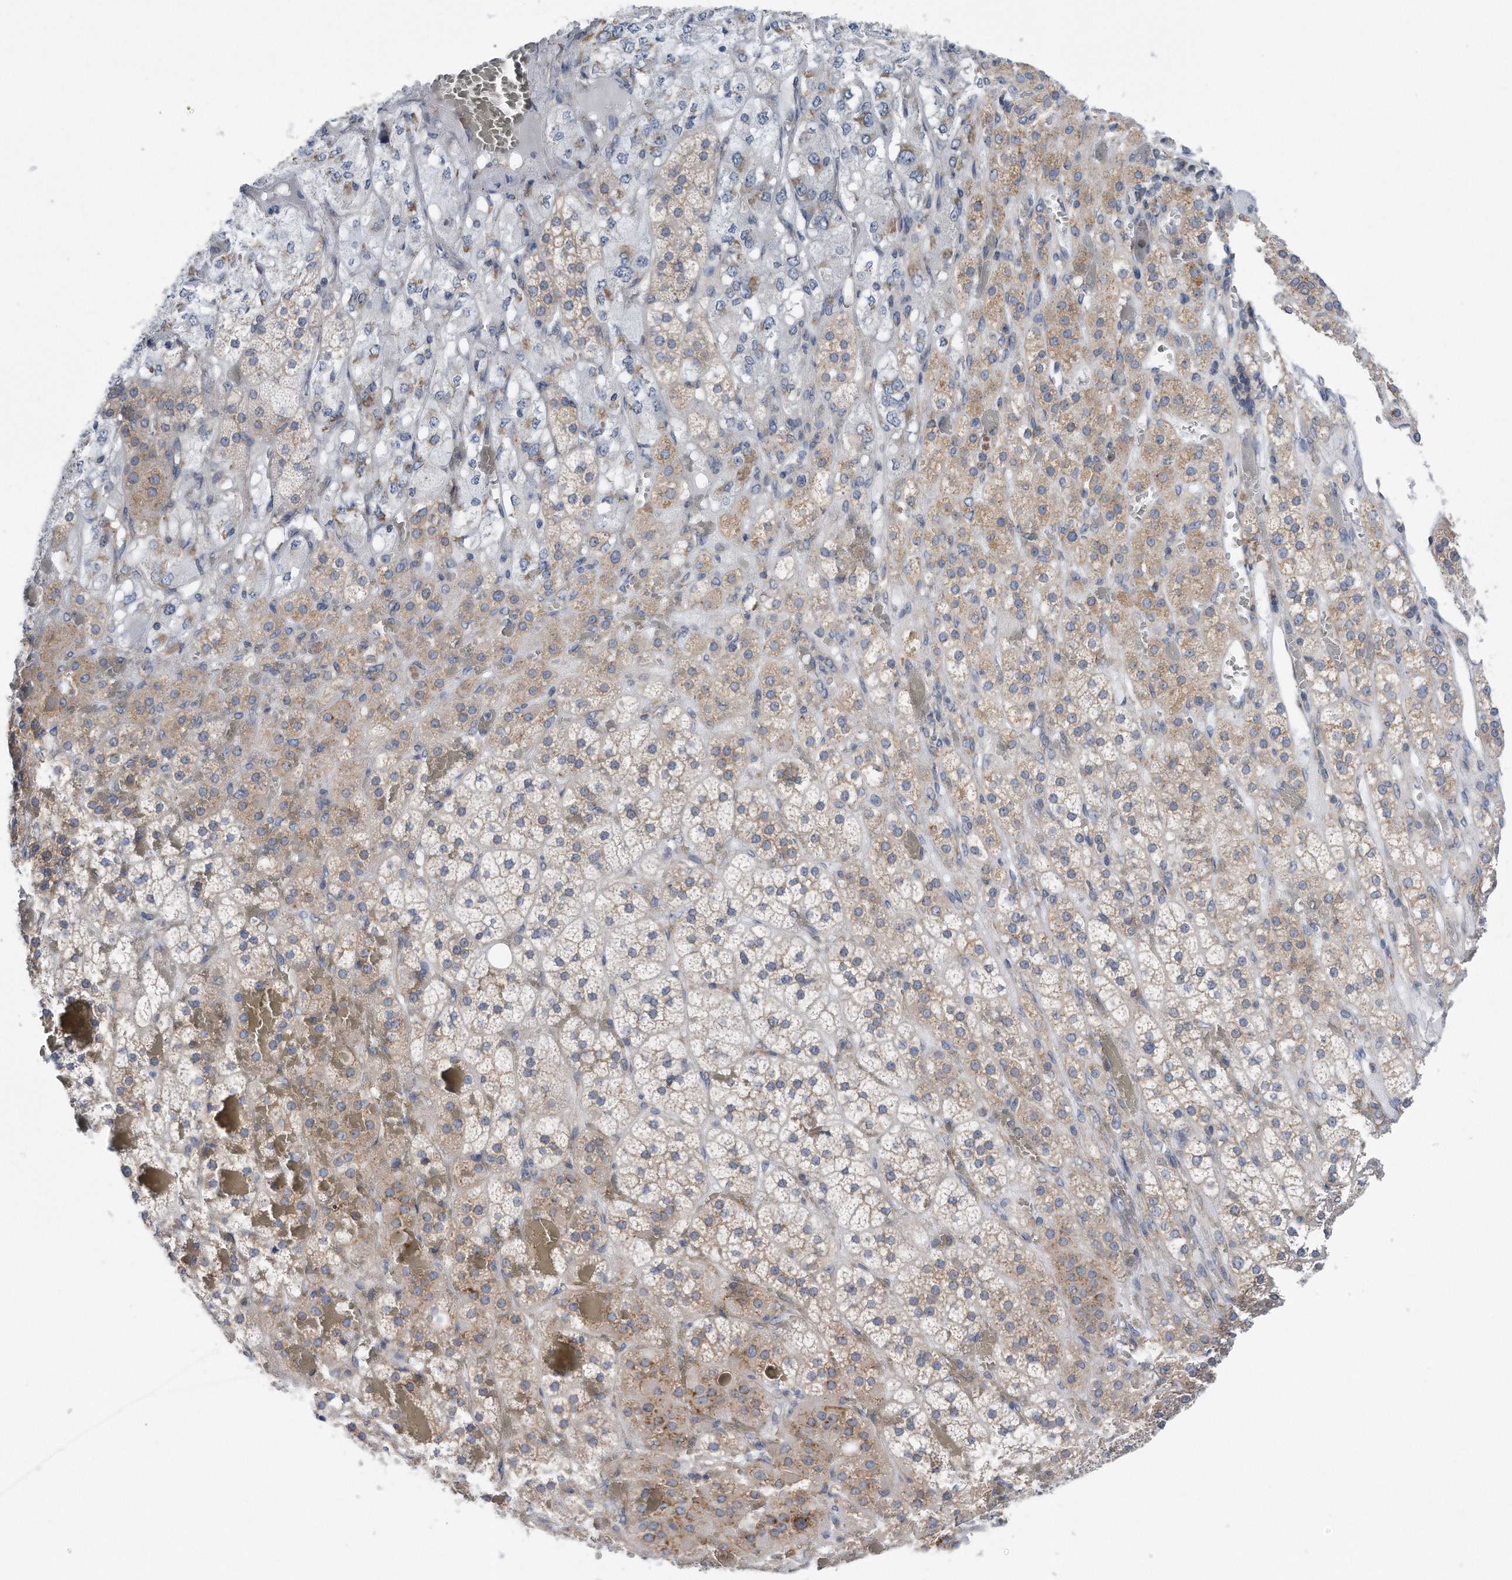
{"staining": {"intensity": "moderate", "quantity": "25%-75%", "location": "cytoplasmic/membranous"}, "tissue": "adrenal gland", "cell_type": "Glandular cells", "image_type": "normal", "snomed": [{"axis": "morphology", "description": "Normal tissue, NOS"}, {"axis": "topography", "description": "Adrenal gland"}], "caption": "This histopathology image exhibits benign adrenal gland stained with immunohistochemistry to label a protein in brown. The cytoplasmic/membranous of glandular cells show moderate positivity for the protein. Nuclei are counter-stained blue.", "gene": "RPL26L1", "patient": {"sex": "female", "age": 59}}